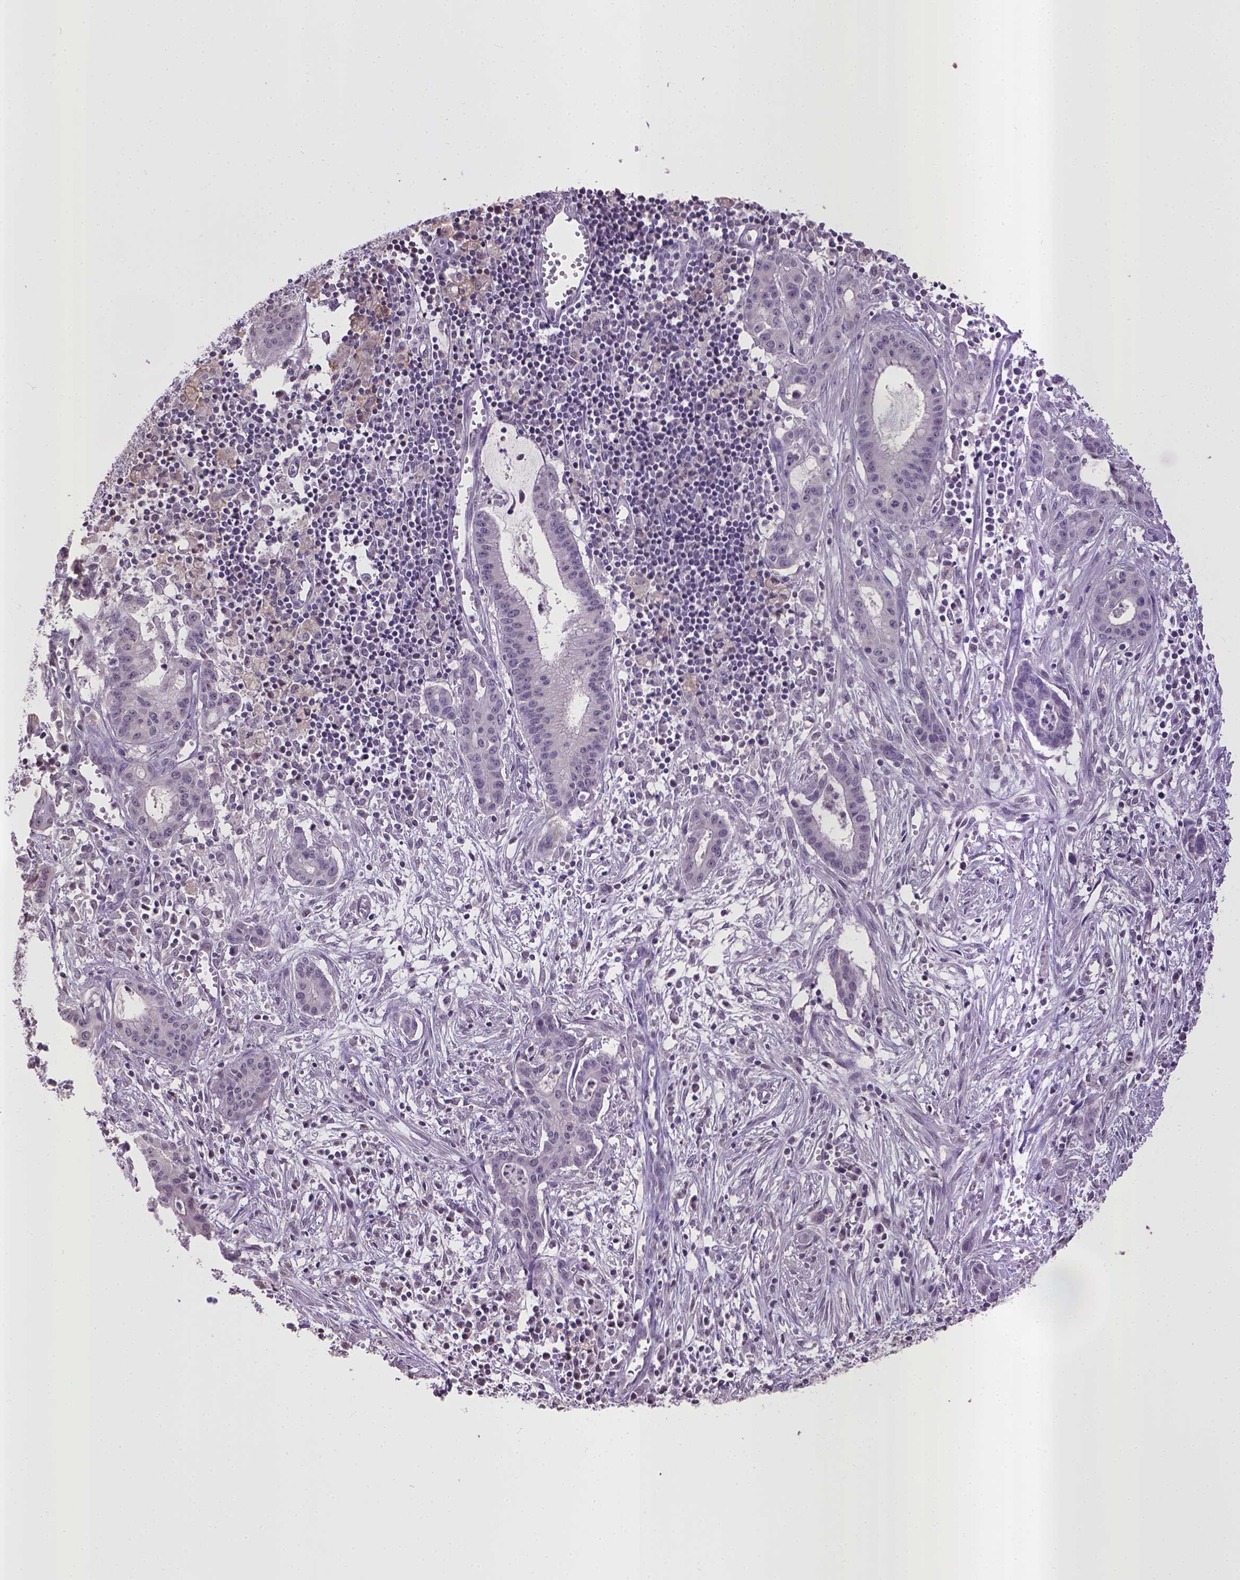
{"staining": {"intensity": "negative", "quantity": "none", "location": "none"}, "tissue": "pancreatic cancer", "cell_type": "Tumor cells", "image_type": "cancer", "snomed": [{"axis": "morphology", "description": "Adenocarcinoma, NOS"}, {"axis": "topography", "description": "Pancreas"}], "caption": "A photomicrograph of human pancreatic cancer (adenocarcinoma) is negative for staining in tumor cells.", "gene": "CPM", "patient": {"sex": "male", "age": 48}}